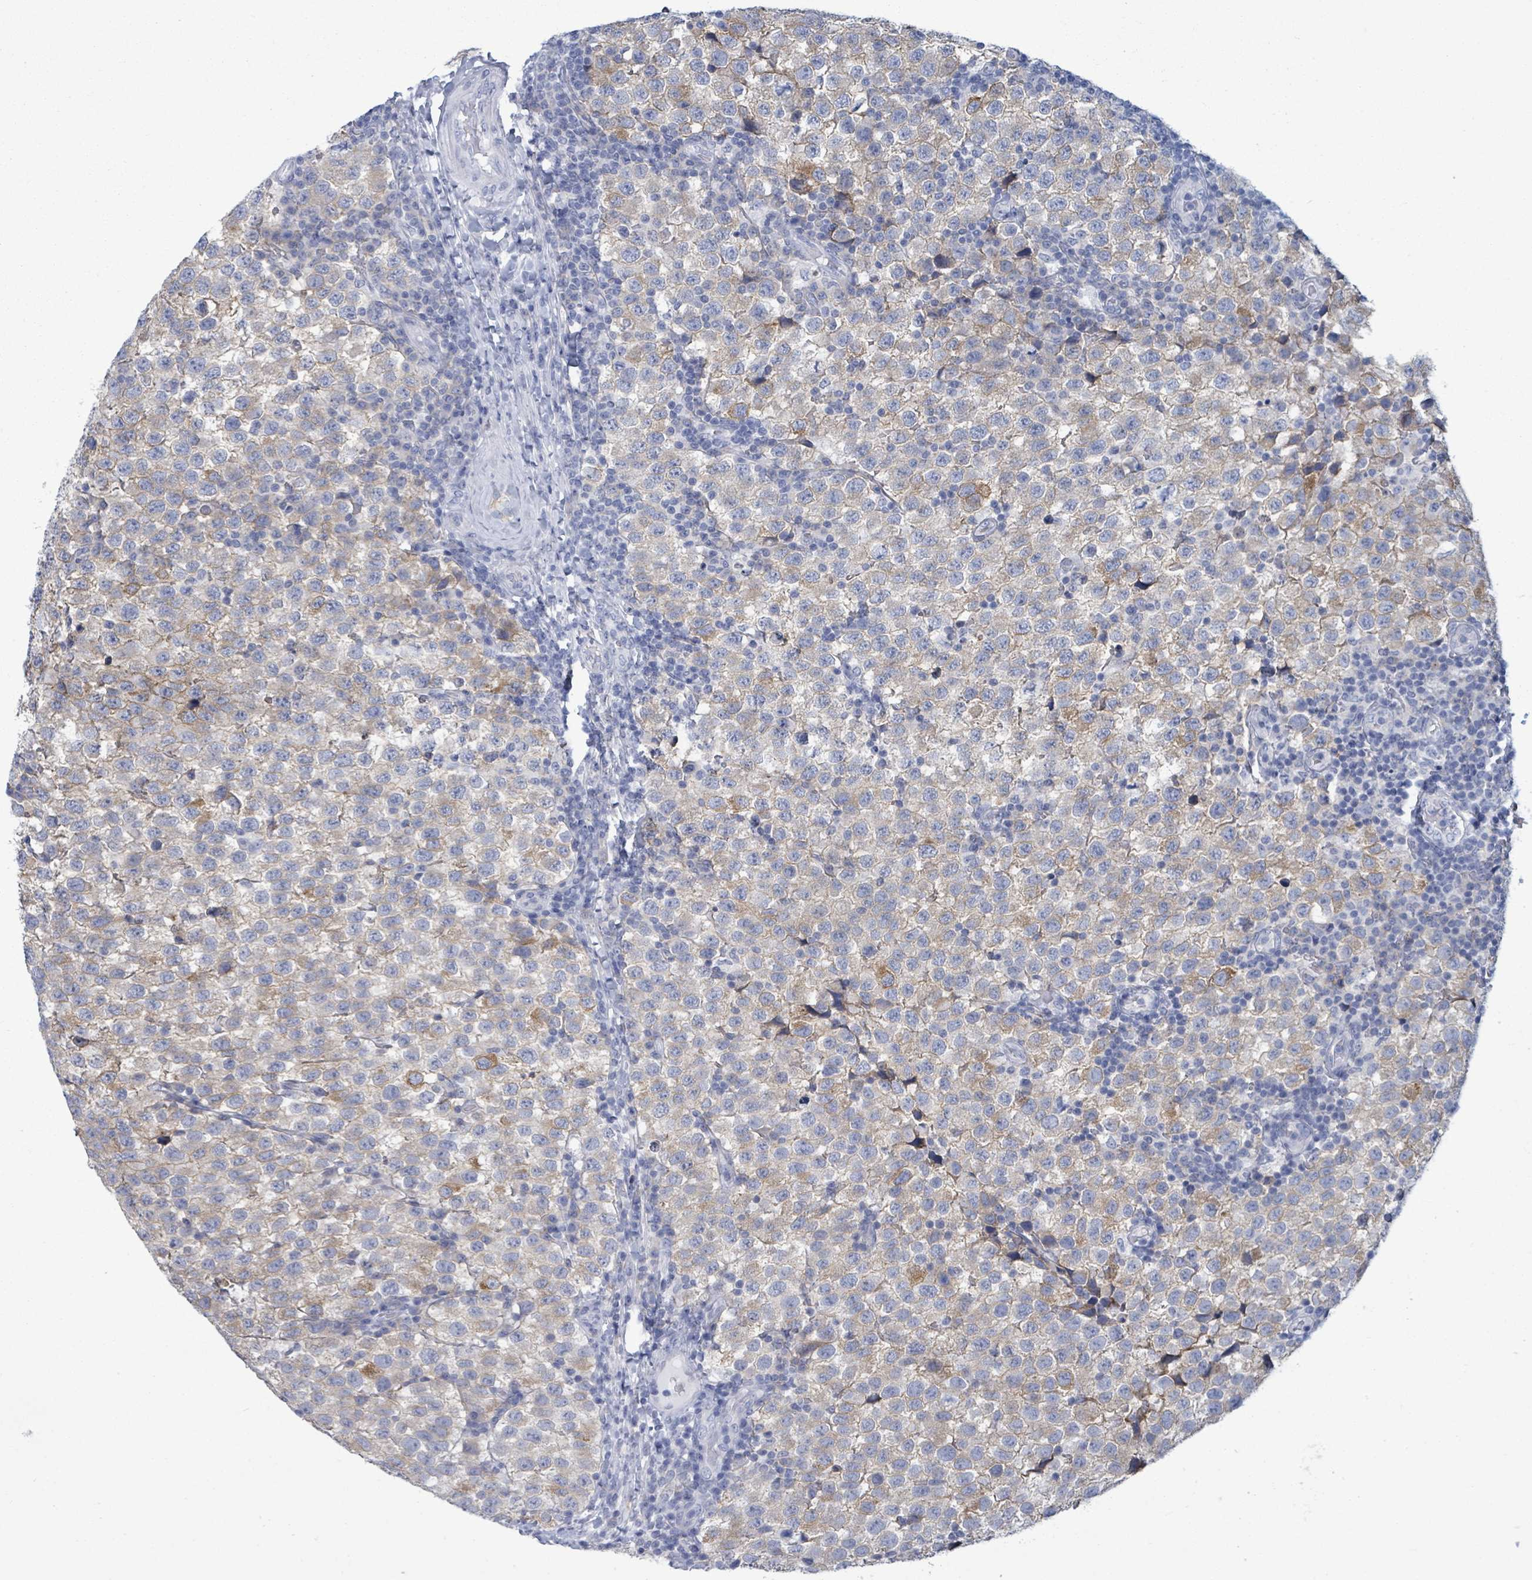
{"staining": {"intensity": "moderate", "quantity": "<25%", "location": "cytoplasmic/membranous"}, "tissue": "testis cancer", "cell_type": "Tumor cells", "image_type": "cancer", "snomed": [{"axis": "morphology", "description": "Seminoma, NOS"}, {"axis": "topography", "description": "Testis"}], "caption": "Tumor cells demonstrate low levels of moderate cytoplasmic/membranous staining in about <25% of cells in human testis cancer.", "gene": "BSG", "patient": {"sex": "male", "age": 34}}